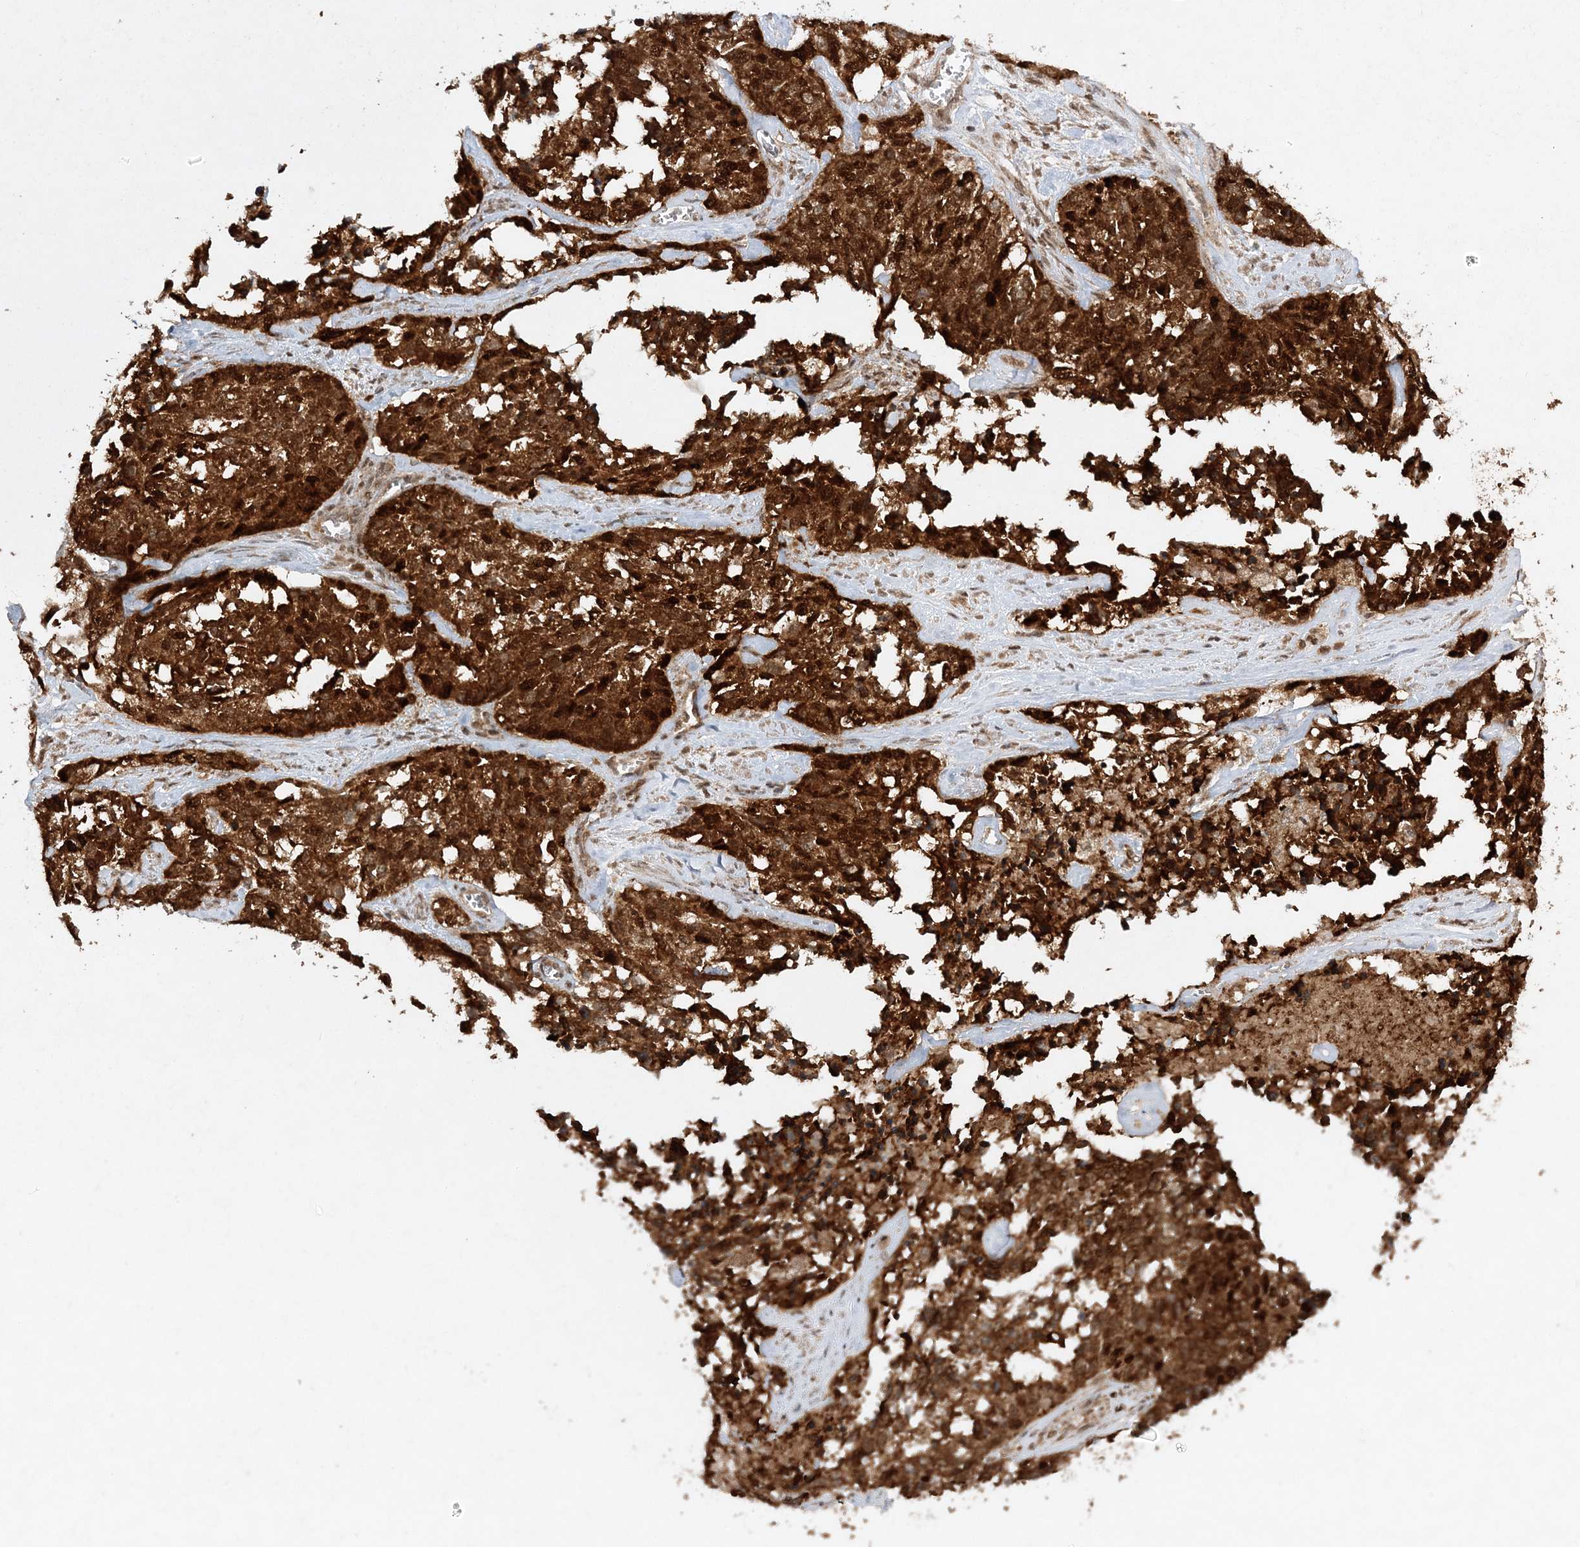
{"staining": {"intensity": "strong", "quantity": ">75%", "location": "cytoplasmic/membranous,nuclear"}, "tissue": "ovarian cancer", "cell_type": "Tumor cells", "image_type": "cancer", "snomed": [{"axis": "morphology", "description": "Cystadenocarcinoma, serous, NOS"}, {"axis": "topography", "description": "Ovary"}], "caption": "Tumor cells reveal strong cytoplasmic/membranous and nuclear positivity in about >75% of cells in serous cystadenocarcinoma (ovarian). (Stains: DAB (3,3'-diaminobenzidine) in brown, nuclei in blue, Microscopy: brightfield microscopy at high magnification).", "gene": "NIF3L1", "patient": {"sex": "female", "age": 44}}